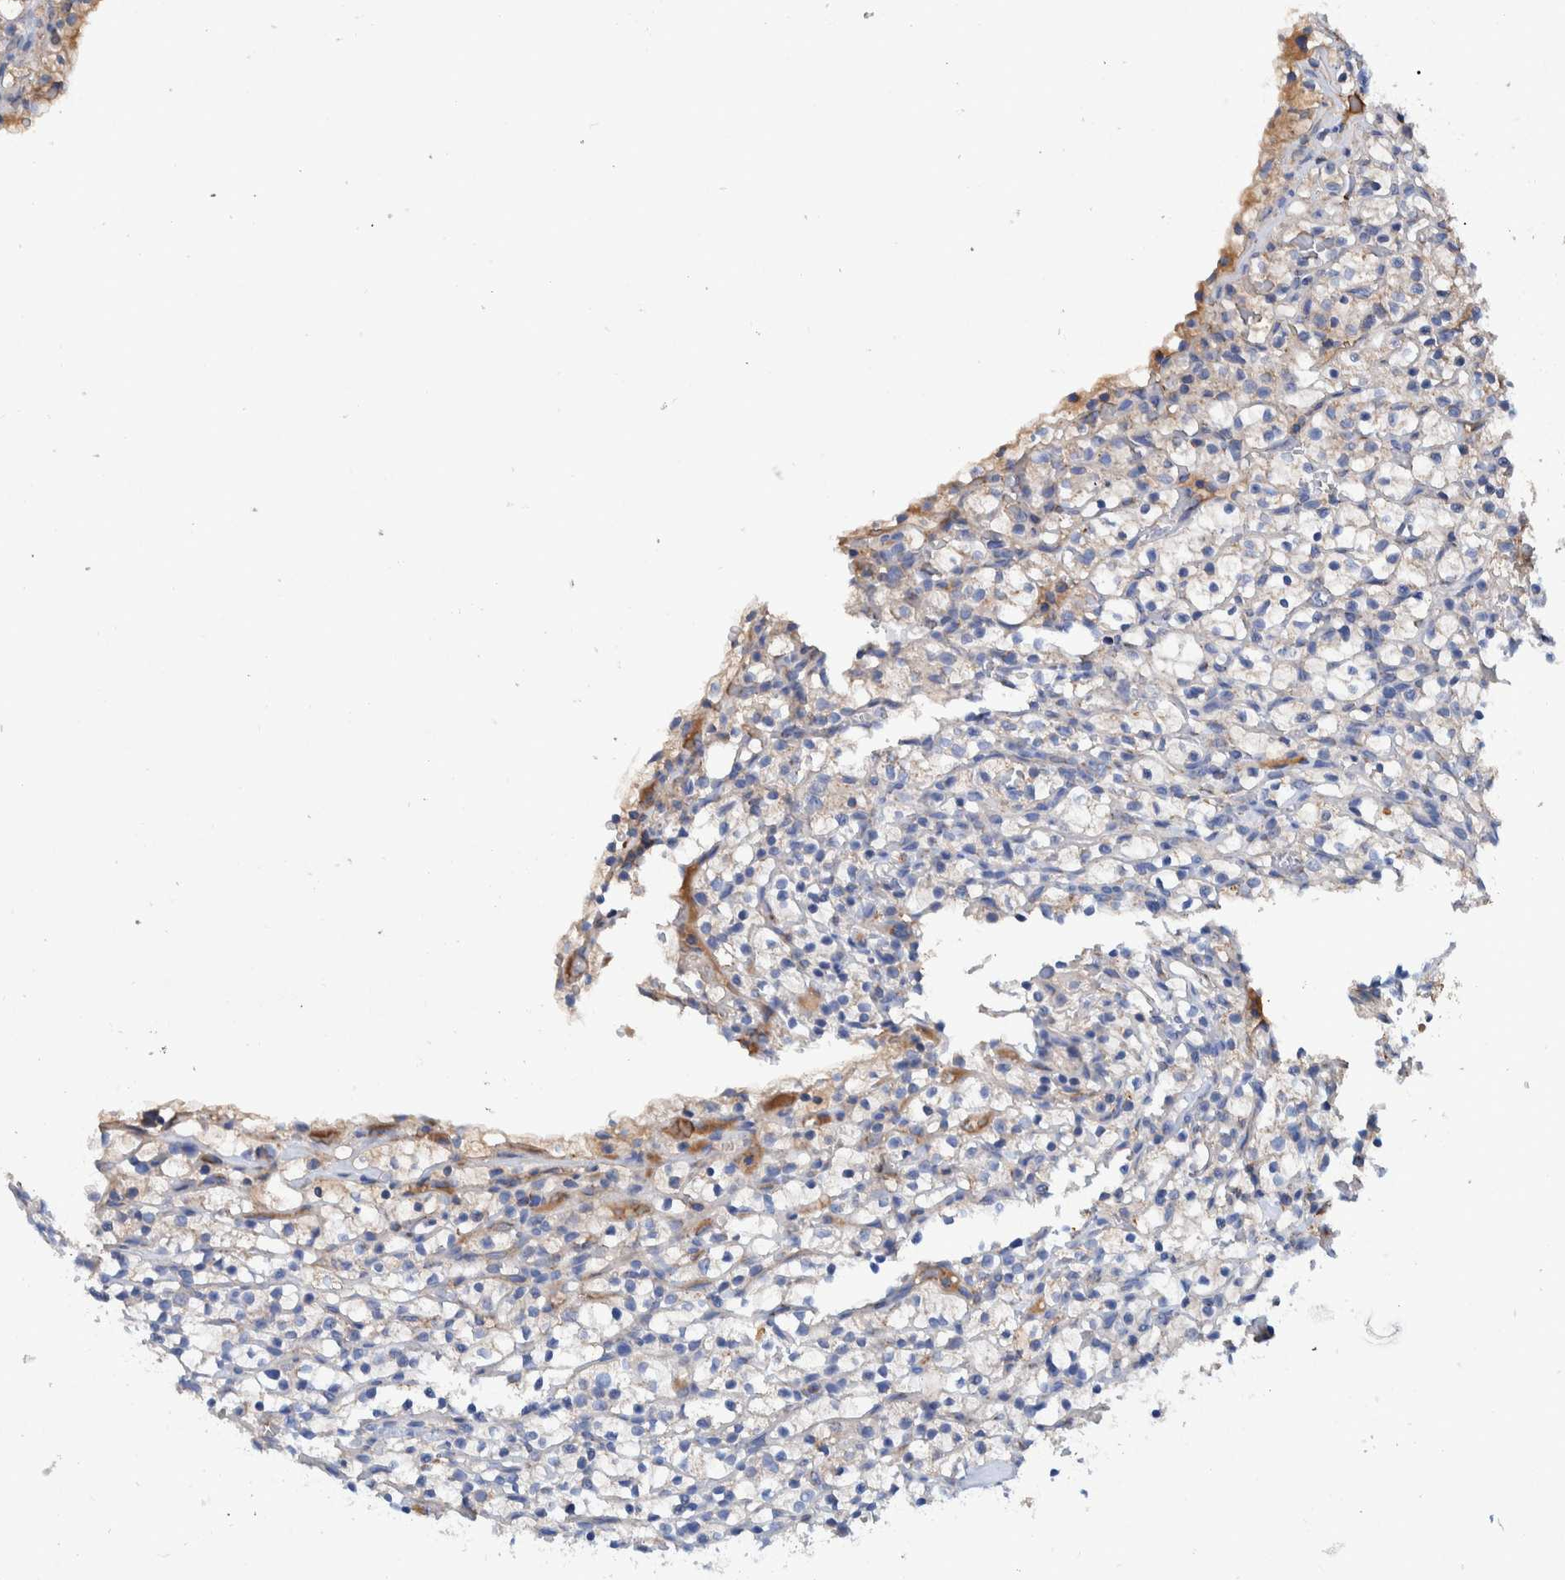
{"staining": {"intensity": "negative", "quantity": "none", "location": "none"}, "tissue": "renal cancer", "cell_type": "Tumor cells", "image_type": "cancer", "snomed": [{"axis": "morphology", "description": "Adenocarcinoma, NOS"}, {"axis": "topography", "description": "Kidney"}], "caption": "The photomicrograph shows no staining of tumor cells in adenocarcinoma (renal).", "gene": "DECR1", "patient": {"sex": "female", "age": 57}}